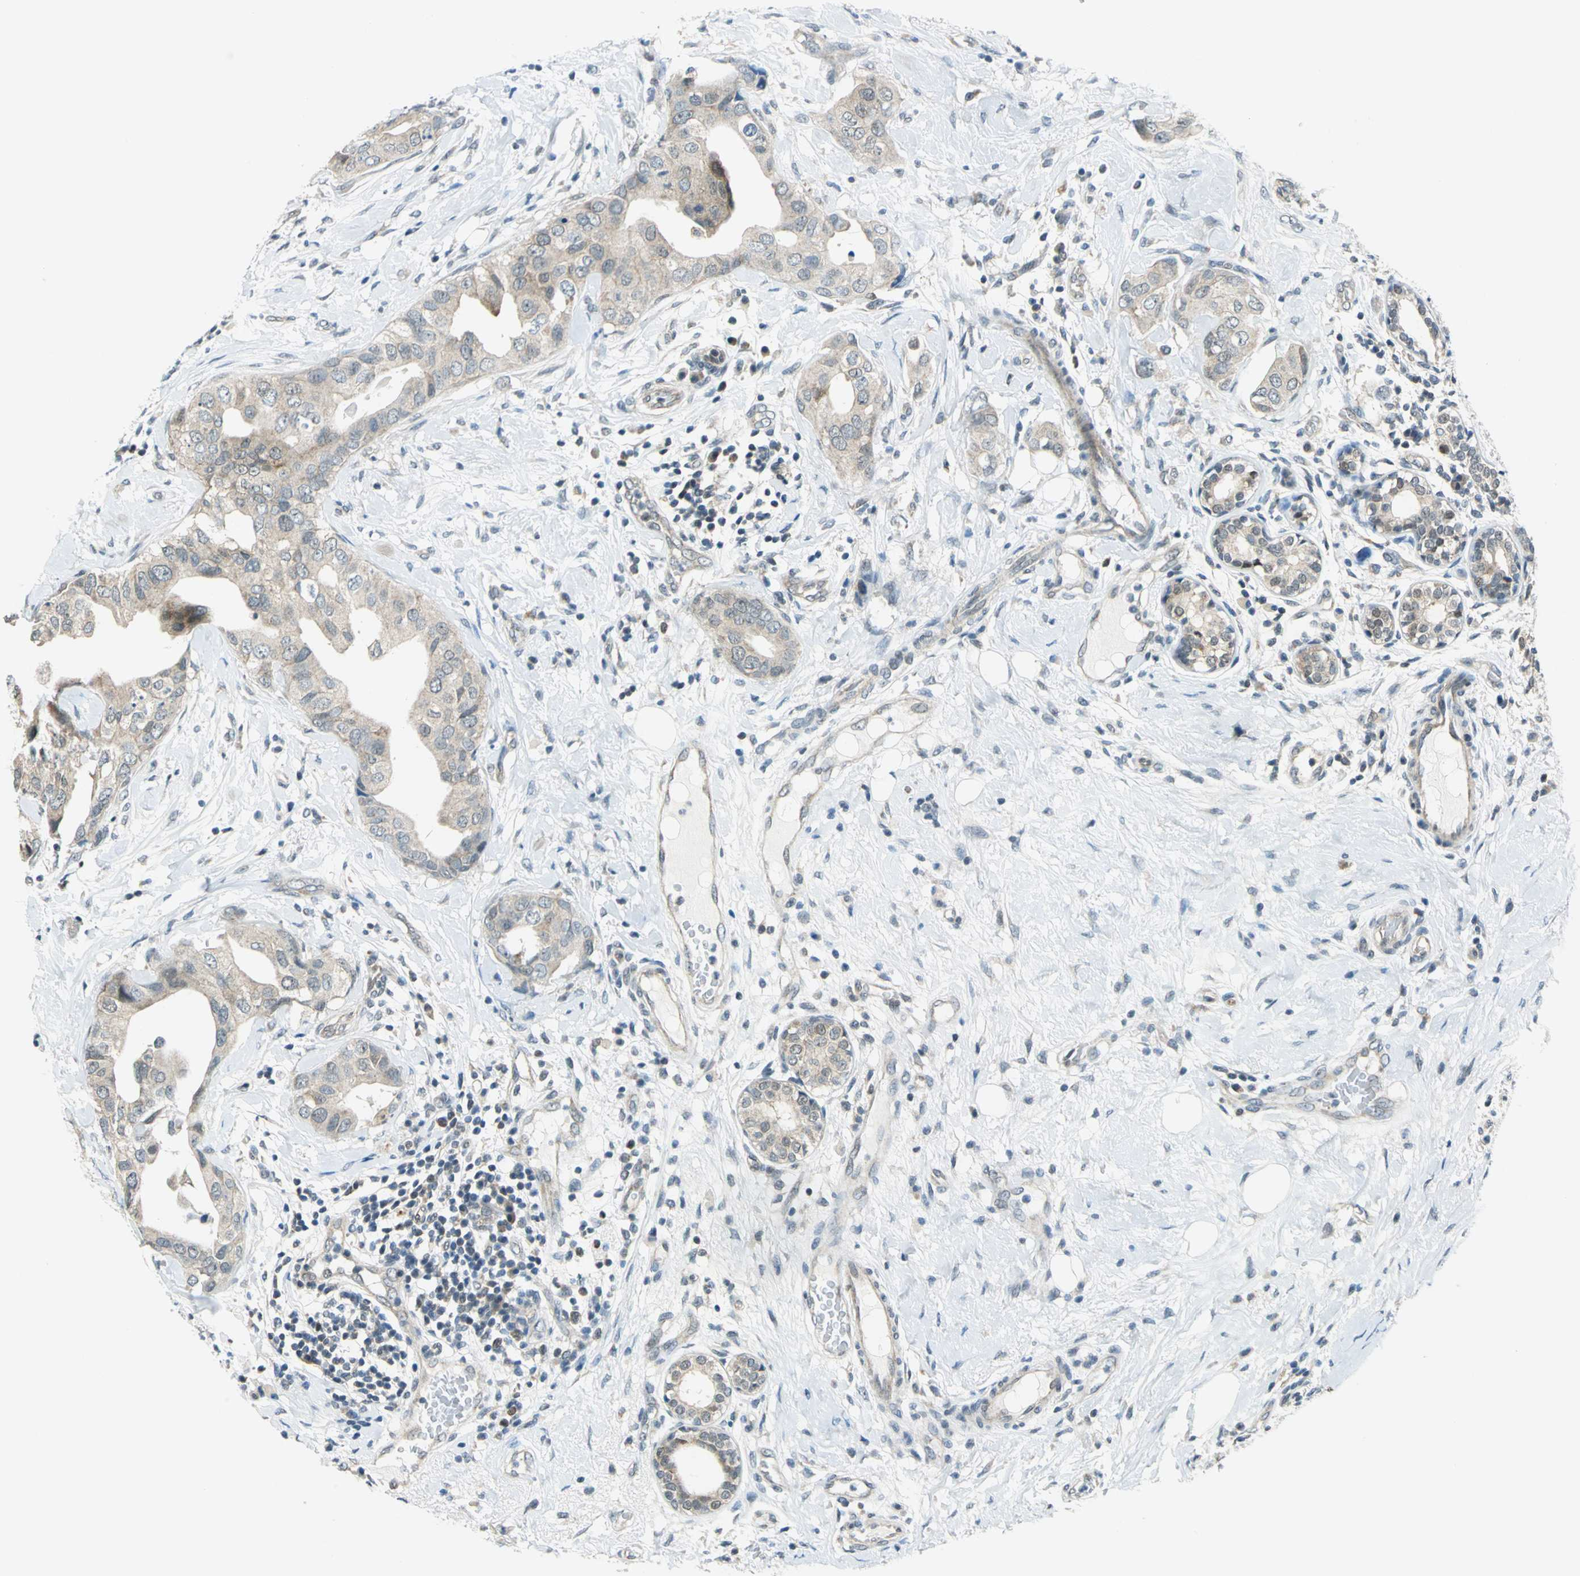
{"staining": {"intensity": "weak", "quantity": ">75%", "location": "cytoplasmic/membranous"}, "tissue": "breast cancer", "cell_type": "Tumor cells", "image_type": "cancer", "snomed": [{"axis": "morphology", "description": "Duct carcinoma"}, {"axis": "topography", "description": "Breast"}], "caption": "Protein expression analysis of breast cancer exhibits weak cytoplasmic/membranous positivity in approximately >75% of tumor cells. The staining is performed using DAB brown chromogen to label protein expression. The nuclei are counter-stained blue using hematoxylin.", "gene": "PIN1", "patient": {"sex": "female", "age": 40}}